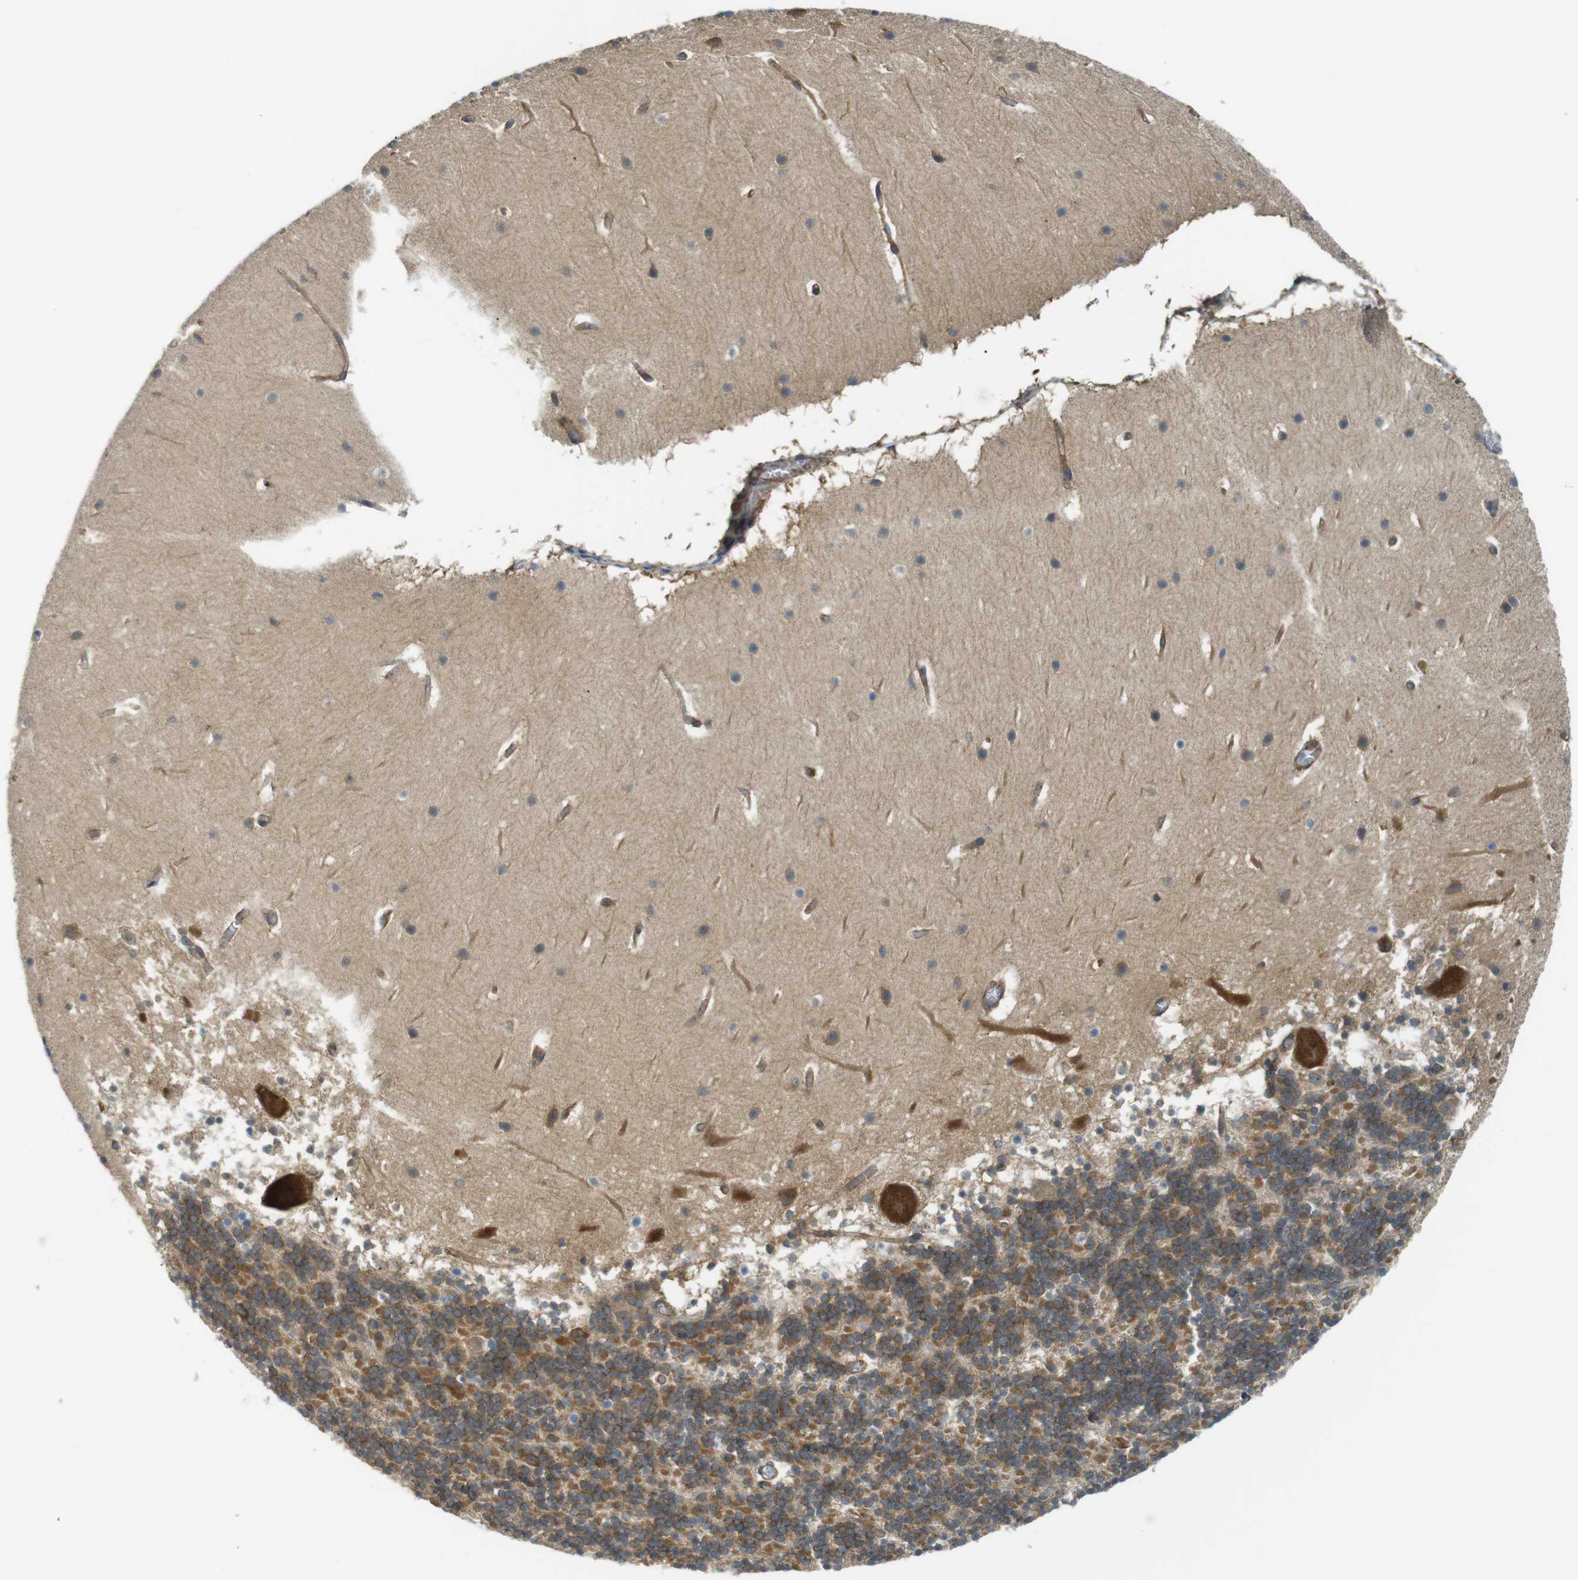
{"staining": {"intensity": "moderate", "quantity": ">75%", "location": "cytoplasmic/membranous"}, "tissue": "cerebellum", "cell_type": "Cells in granular layer", "image_type": "normal", "snomed": [{"axis": "morphology", "description": "Normal tissue, NOS"}, {"axis": "topography", "description": "Cerebellum"}], "caption": "The photomicrograph exhibits immunohistochemical staining of unremarkable cerebellum. There is moderate cytoplasmic/membranous staining is identified in approximately >75% of cells in granular layer. The protein of interest is shown in brown color, while the nuclei are stained blue.", "gene": "TSC1", "patient": {"sex": "male", "age": 45}}